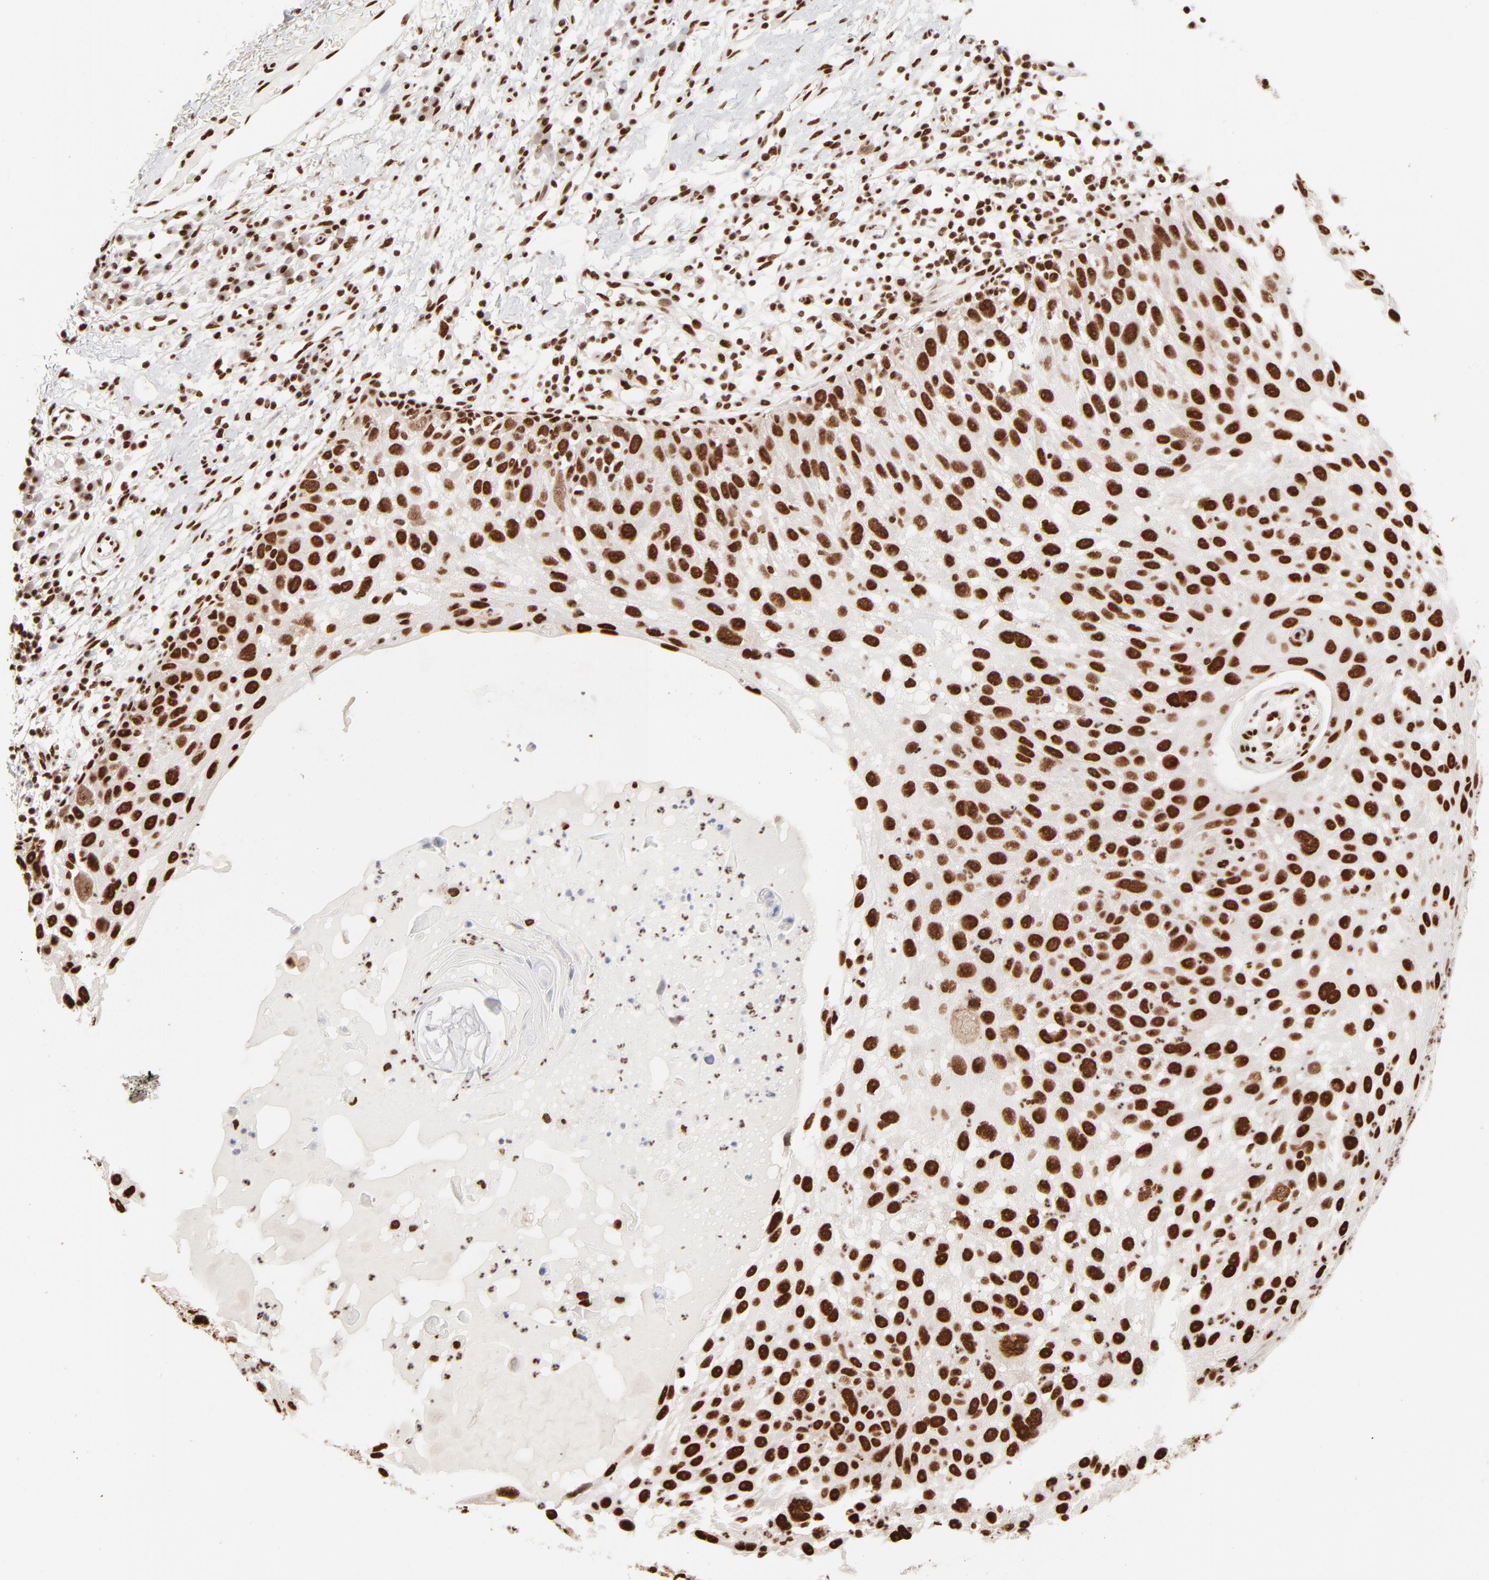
{"staining": {"intensity": "strong", "quantity": ">75%", "location": "nuclear"}, "tissue": "skin cancer", "cell_type": "Tumor cells", "image_type": "cancer", "snomed": [{"axis": "morphology", "description": "Squamous cell carcinoma, NOS"}, {"axis": "topography", "description": "Skin"}], "caption": "Immunohistochemistry micrograph of neoplastic tissue: skin cancer (squamous cell carcinoma) stained using IHC shows high levels of strong protein expression localized specifically in the nuclear of tumor cells, appearing as a nuclear brown color.", "gene": "TARDBP", "patient": {"sex": "male", "age": 87}}